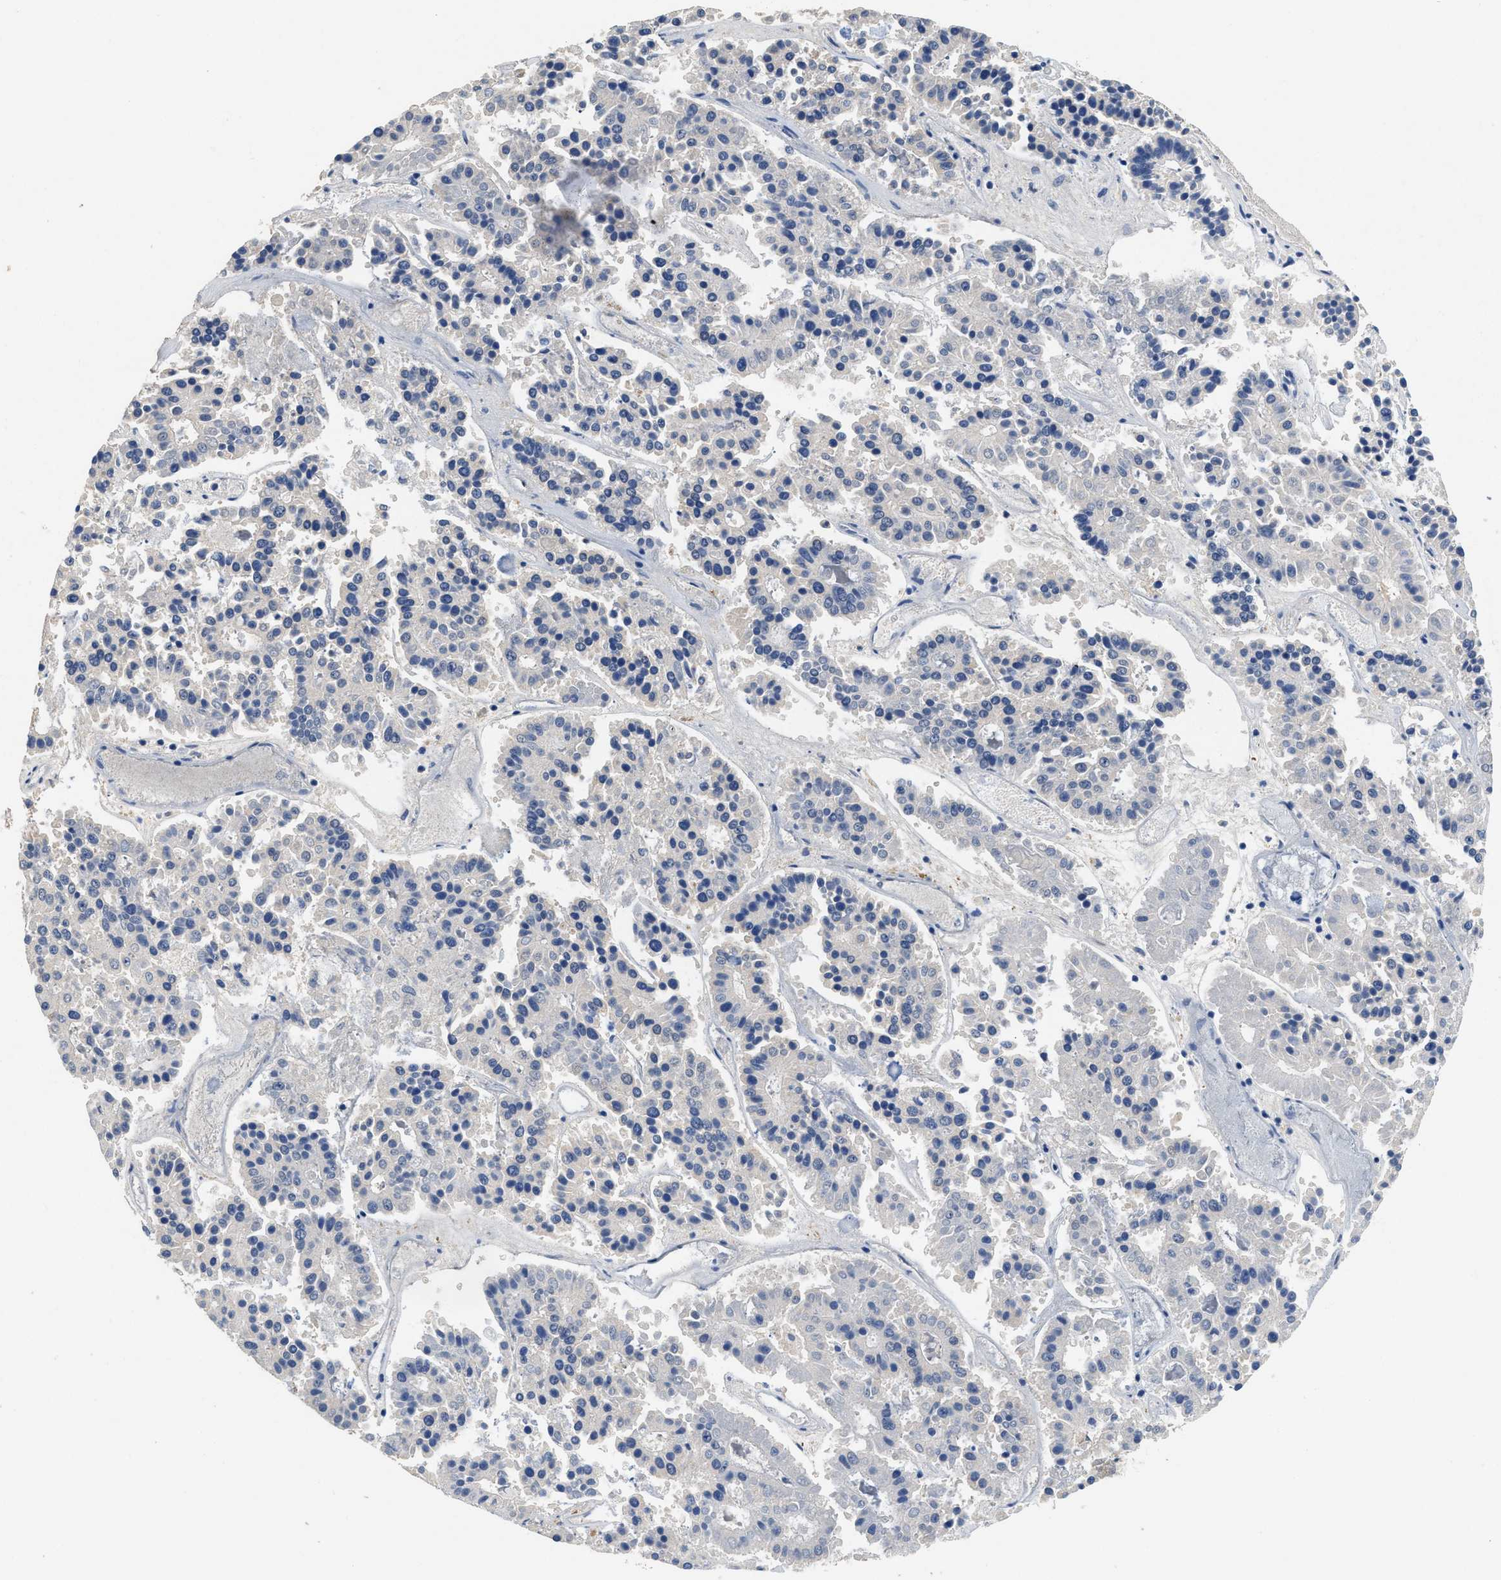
{"staining": {"intensity": "negative", "quantity": "none", "location": "none"}, "tissue": "pancreatic cancer", "cell_type": "Tumor cells", "image_type": "cancer", "snomed": [{"axis": "morphology", "description": "Adenocarcinoma, NOS"}, {"axis": "topography", "description": "Pancreas"}], "caption": "A histopathology image of pancreatic cancer (adenocarcinoma) stained for a protein displays no brown staining in tumor cells. (IHC, brightfield microscopy, high magnification).", "gene": "PEG10", "patient": {"sex": "male", "age": 50}}